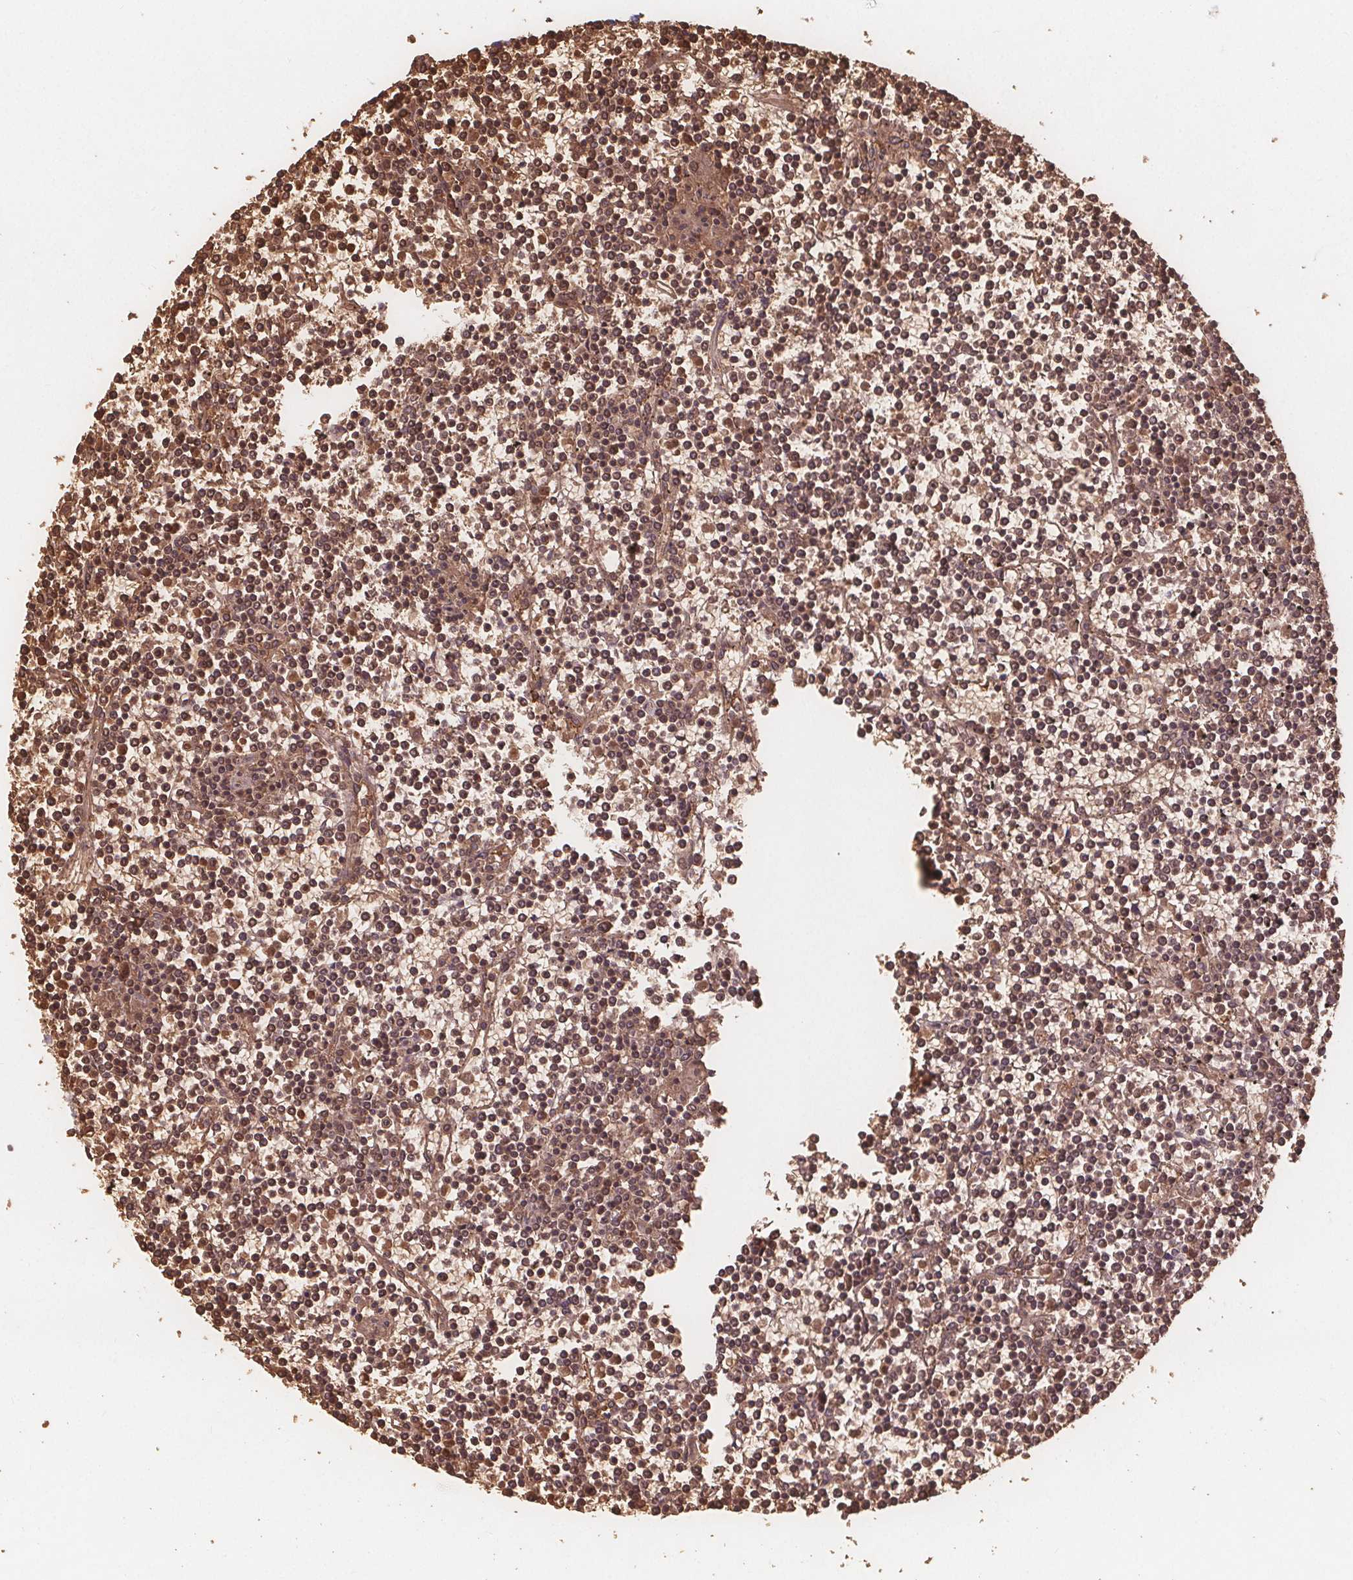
{"staining": {"intensity": "moderate", "quantity": ">75%", "location": "cytoplasmic/membranous"}, "tissue": "lymphoma", "cell_type": "Tumor cells", "image_type": "cancer", "snomed": [{"axis": "morphology", "description": "Malignant lymphoma, non-Hodgkin's type, Low grade"}, {"axis": "topography", "description": "Spleen"}], "caption": "Protein staining of lymphoma tissue displays moderate cytoplasmic/membranous expression in about >75% of tumor cells. The protein is stained brown, and the nuclei are stained in blue (DAB (3,3'-diaminobenzidine) IHC with brightfield microscopy, high magnification).", "gene": "EIF3D", "patient": {"sex": "female", "age": 19}}